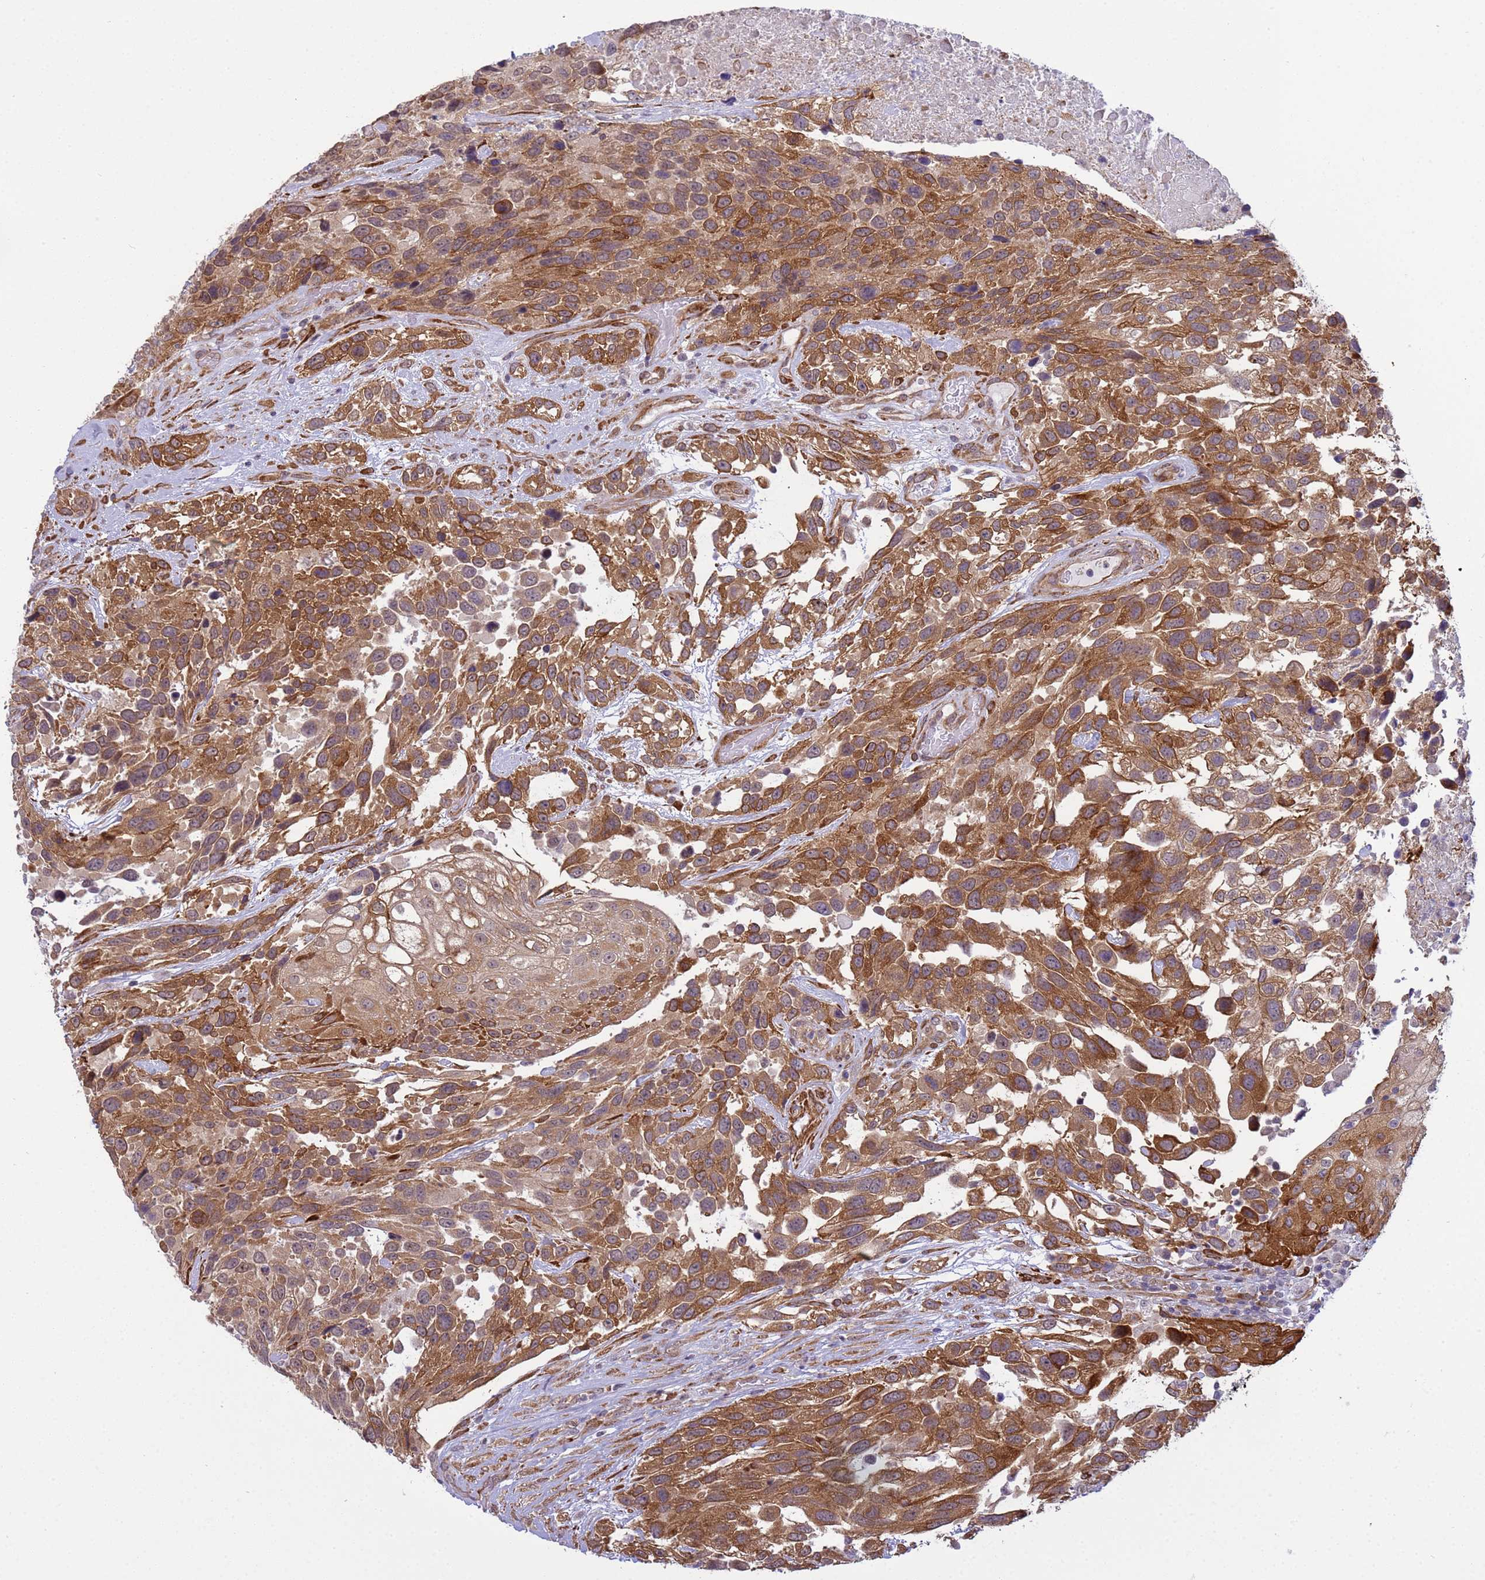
{"staining": {"intensity": "moderate", "quantity": ">75%", "location": "cytoplasmic/membranous"}, "tissue": "urothelial cancer", "cell_type": "Tumor cells", "image_type": "cancer", "snomed": [{"axis": "morphology", "description": "Urothelial carcinoma, High grade"}, {"axis": "topography", "description": "Urinary bladder"}], "caption": "Urothelial carcinoma (high-grade) stained with IHC exhibits moderate cytoplasmic/membranous positivity in about >75% of tumor cells. (IHC, brightfield microscopy, high magnification).", "gene": "ITGB4", "patient": {"sex": "female", "age": 70}}